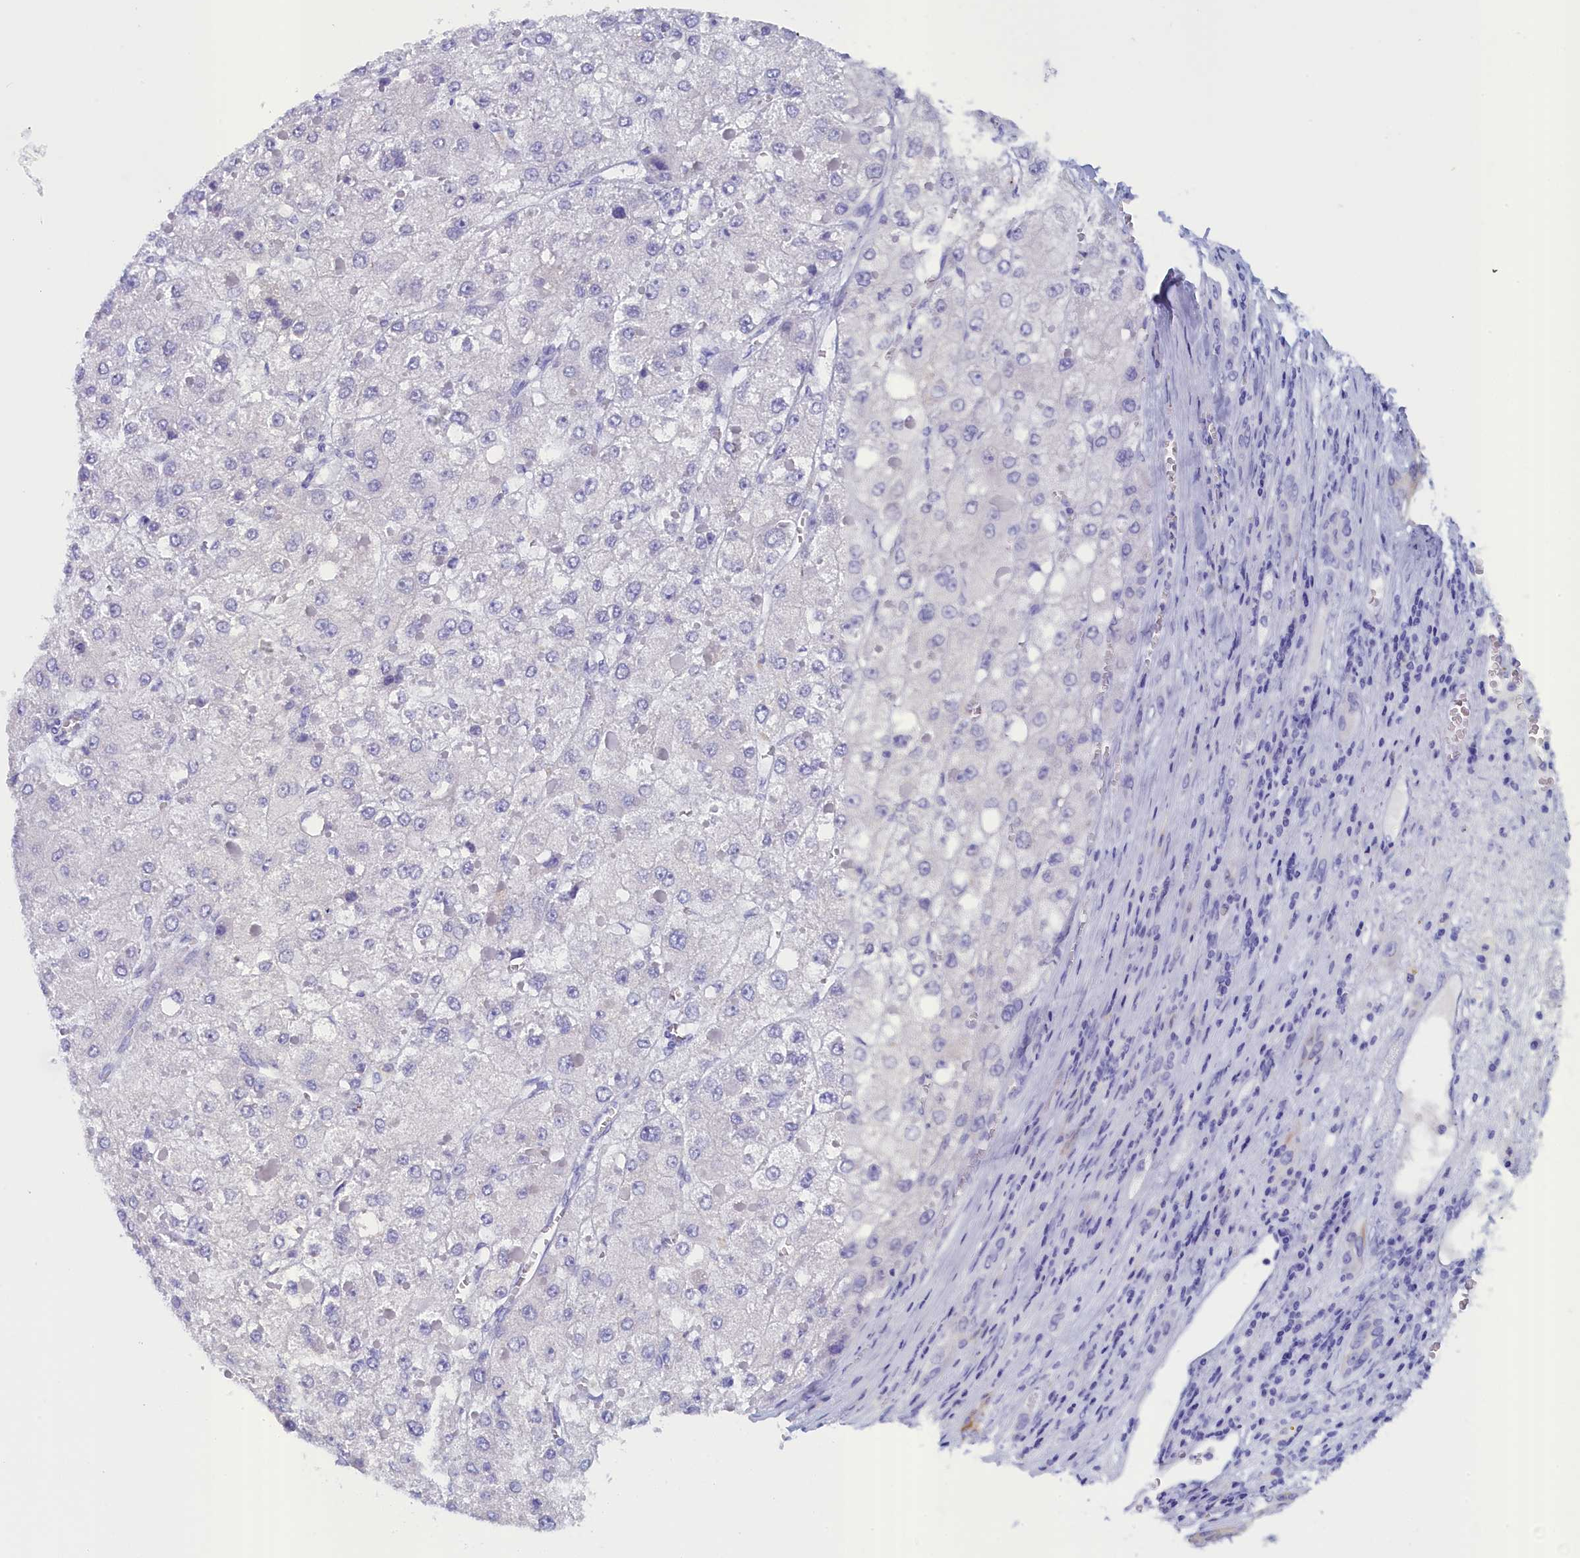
{"staining": {"intensity": "weak", "quantity": "<25%", "location": "cytoplasmic/membranous"}, "tissue": "liver cancer", "cell_type": "Tumor cells", "image_type": "cancer", "snomed": [{"axis": "morphology", "description": "Carcinoma, Hepatocellular, NOS"}, {"axis": "topography", "description": "Liver"}], "caption": "High power microscopy photomicrograph of an immunohistochemistry image of liver cancer (hepatocellular carcinoma), revealing no significant staining in tumor cells.", "gene": "ANKRD2", "patient": {"sex": "female", "age": 73}}